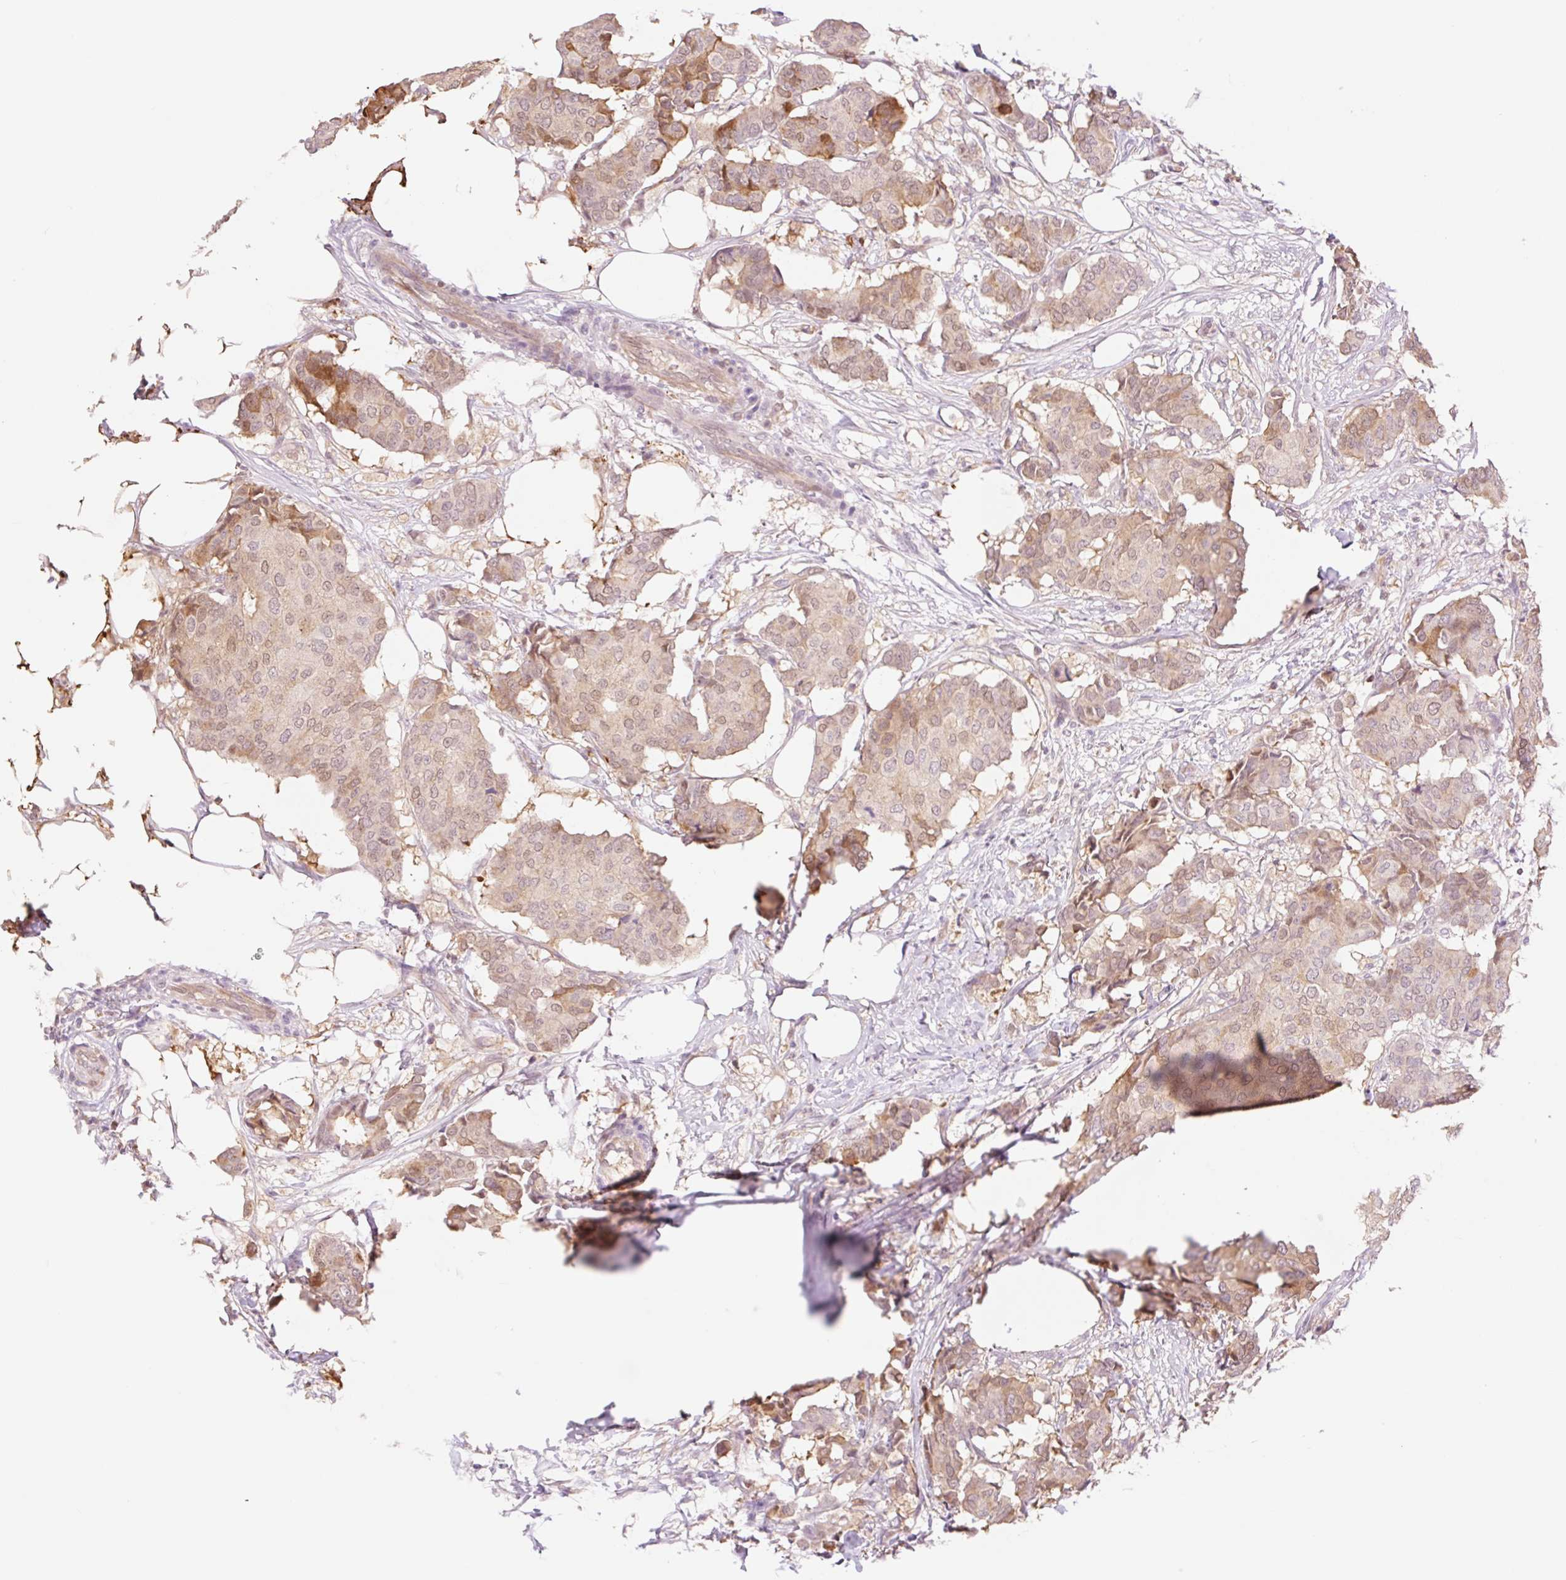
{"staining": {"intensity": "moderate", "quantity": "<25%", "location": "cytoplasmic/membranous,nuclear"}, "tissue": "breast cancer", "cell_type": "Tumor cells", "image_type": "cancer", "snomed": [{"axis": "morphology", "description": "Duct carcinoma"}, {"axis": "topography", "description": "Breast"}], "caption": "Immunohistochemistry staining of breast intraductal carcinoma, which displays low levels of moderate cytoplasmic/membranous and nuclear staining in about <25% of tumor cells indicating moderate cytoplasmic/membranous and nuclear protein positivity. The staining was performed using DAB (3,3'-diaminobenzidine) (brown) for protein detection and nuclei were counterstained in hematoxylin (blue).", "gene": "HEBP1", "patient": {"sex": "female", "age": 75}}